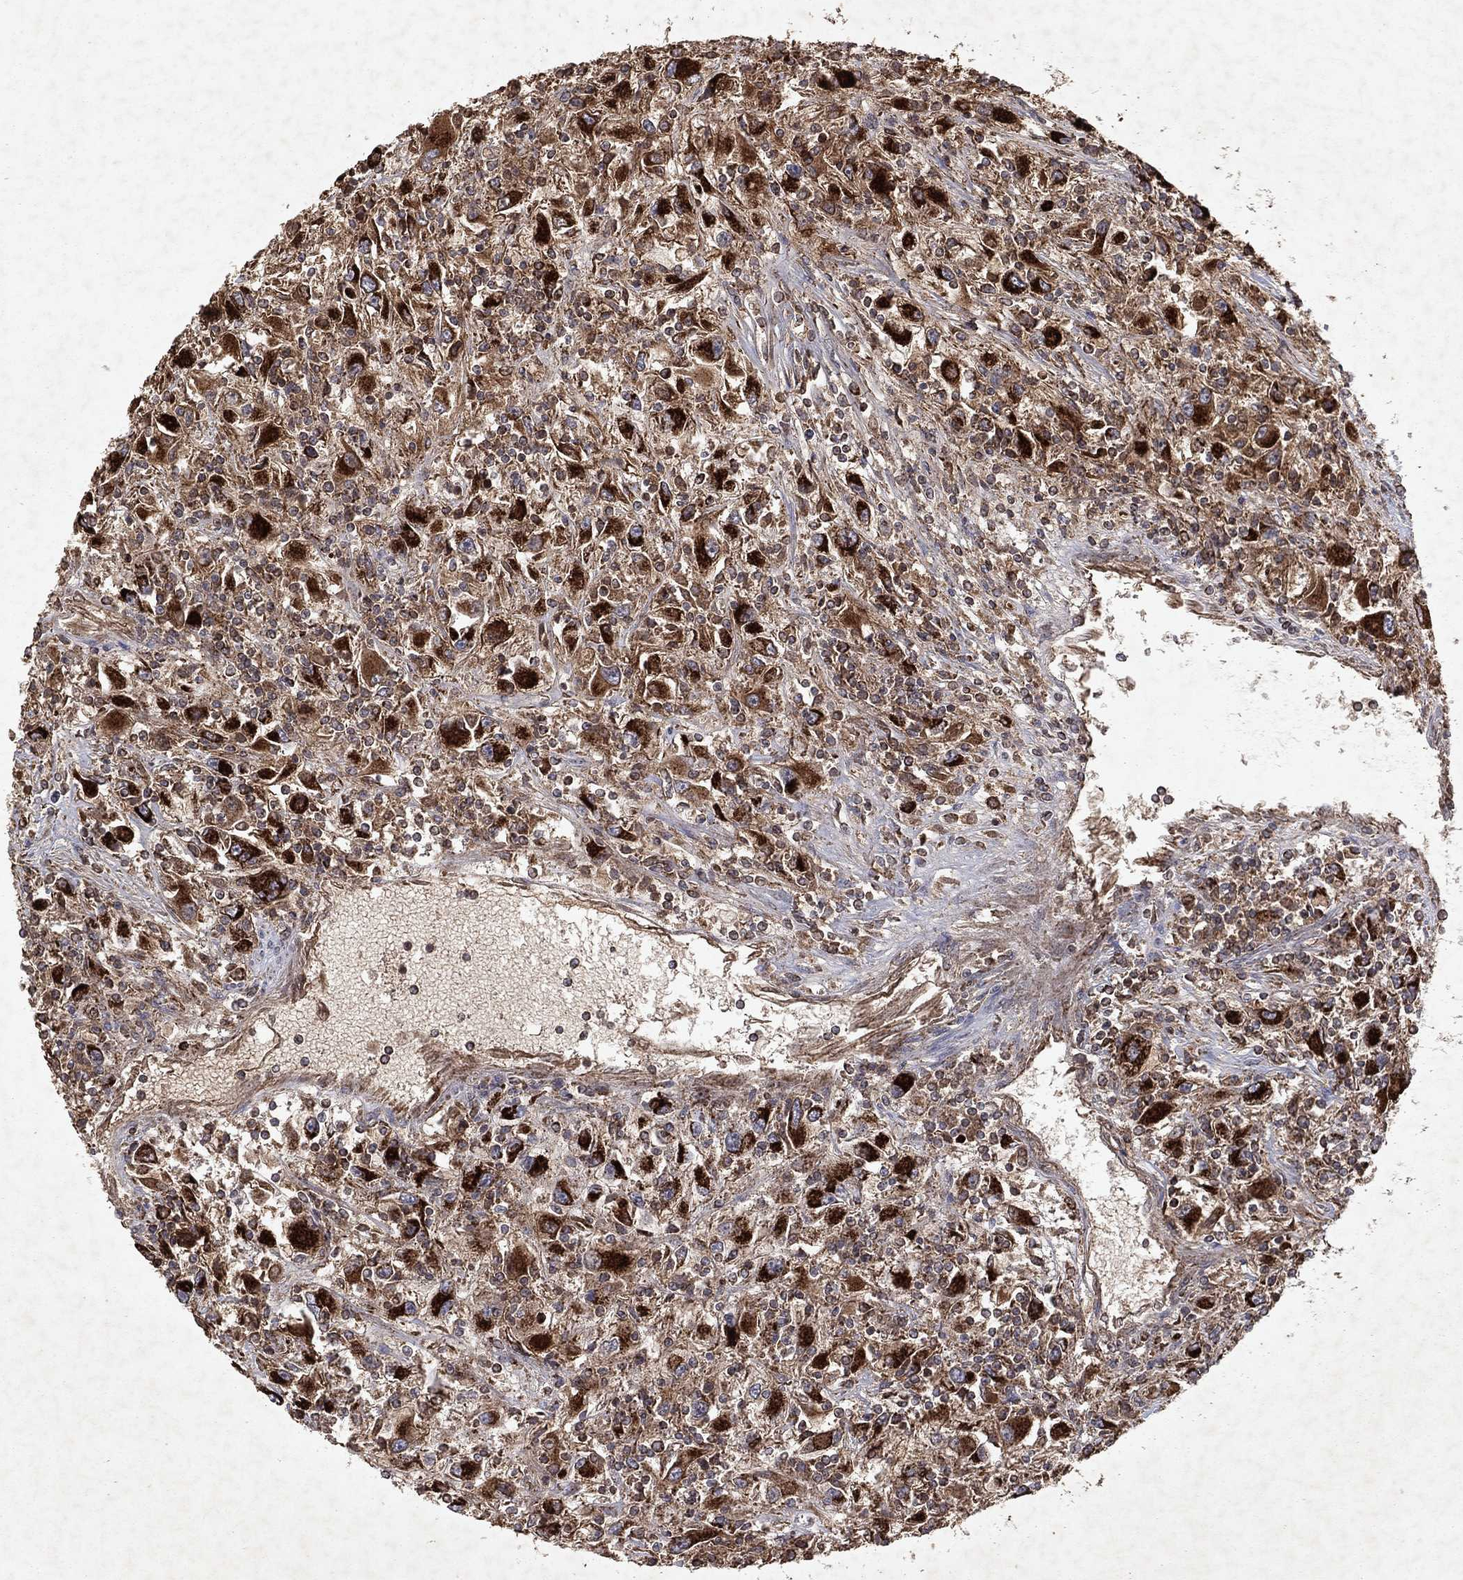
{"staining": {"intensity": "strong", "quantity": "25%-75%", "location": "cytoplasmic/membranous"}, "tissue": "renal cancer", "cell_type": "Tumor cells", "image_type": "cancer", "snomed": [{"axis": "morphology", "description": "Adenocarcinoma, NOS"}, {"axis": "topography", "description": "Kidney"}], "caption": "Immunohistochemical staining of renal cancer demonstrates high levels of strong cytoplasmic/membranous protein positivity in approximately 25%-75% of tumor cells.", "gene": "PYROXD2", "patient": {"sex": "female", "age": 67}}